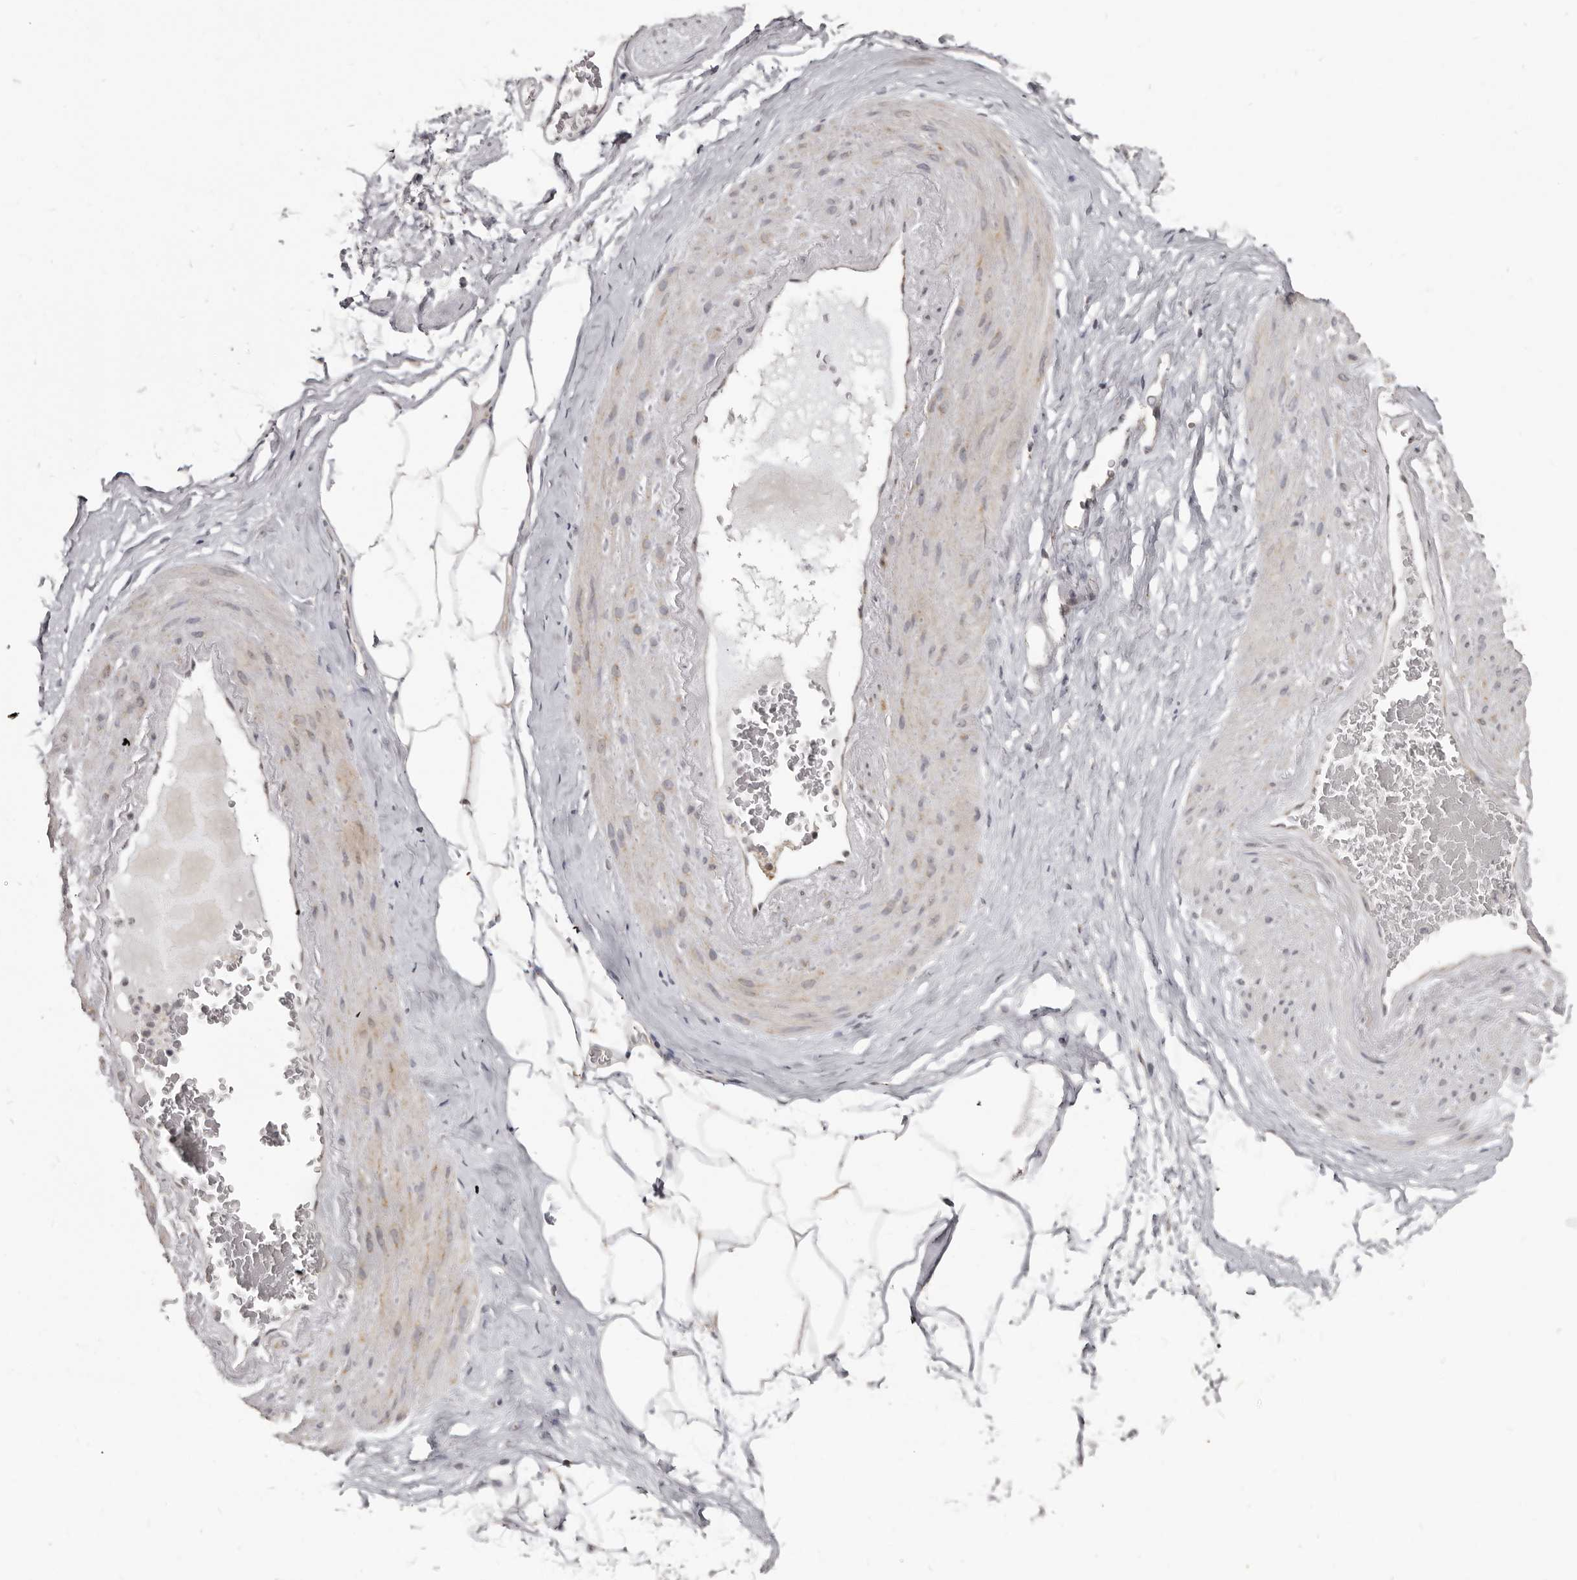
{"staining": {"intensity": "weak", "quantity": ">75%", "location": "nuclear"}, "tissue": "adipose tissue", "cell_type": "Adipocytes", "image_type": "normal", "snomed": [{"axis": "morphology", "description": "Normal tissue, NOS"}, {"axis": "morphology", "description": "Adenocarcinoma, Low grade"}, {"axis": "topography", "description": "Prostate"}, {"axis": "topography", "description": "Peripheral nerve tissue"}], "caption": "An image of human adipose tissue stained for a protein exhibits weak nuclear brown staining in adipocytes.", "gene": "BAD", "patient": {"sex": "male", "age": 63}}